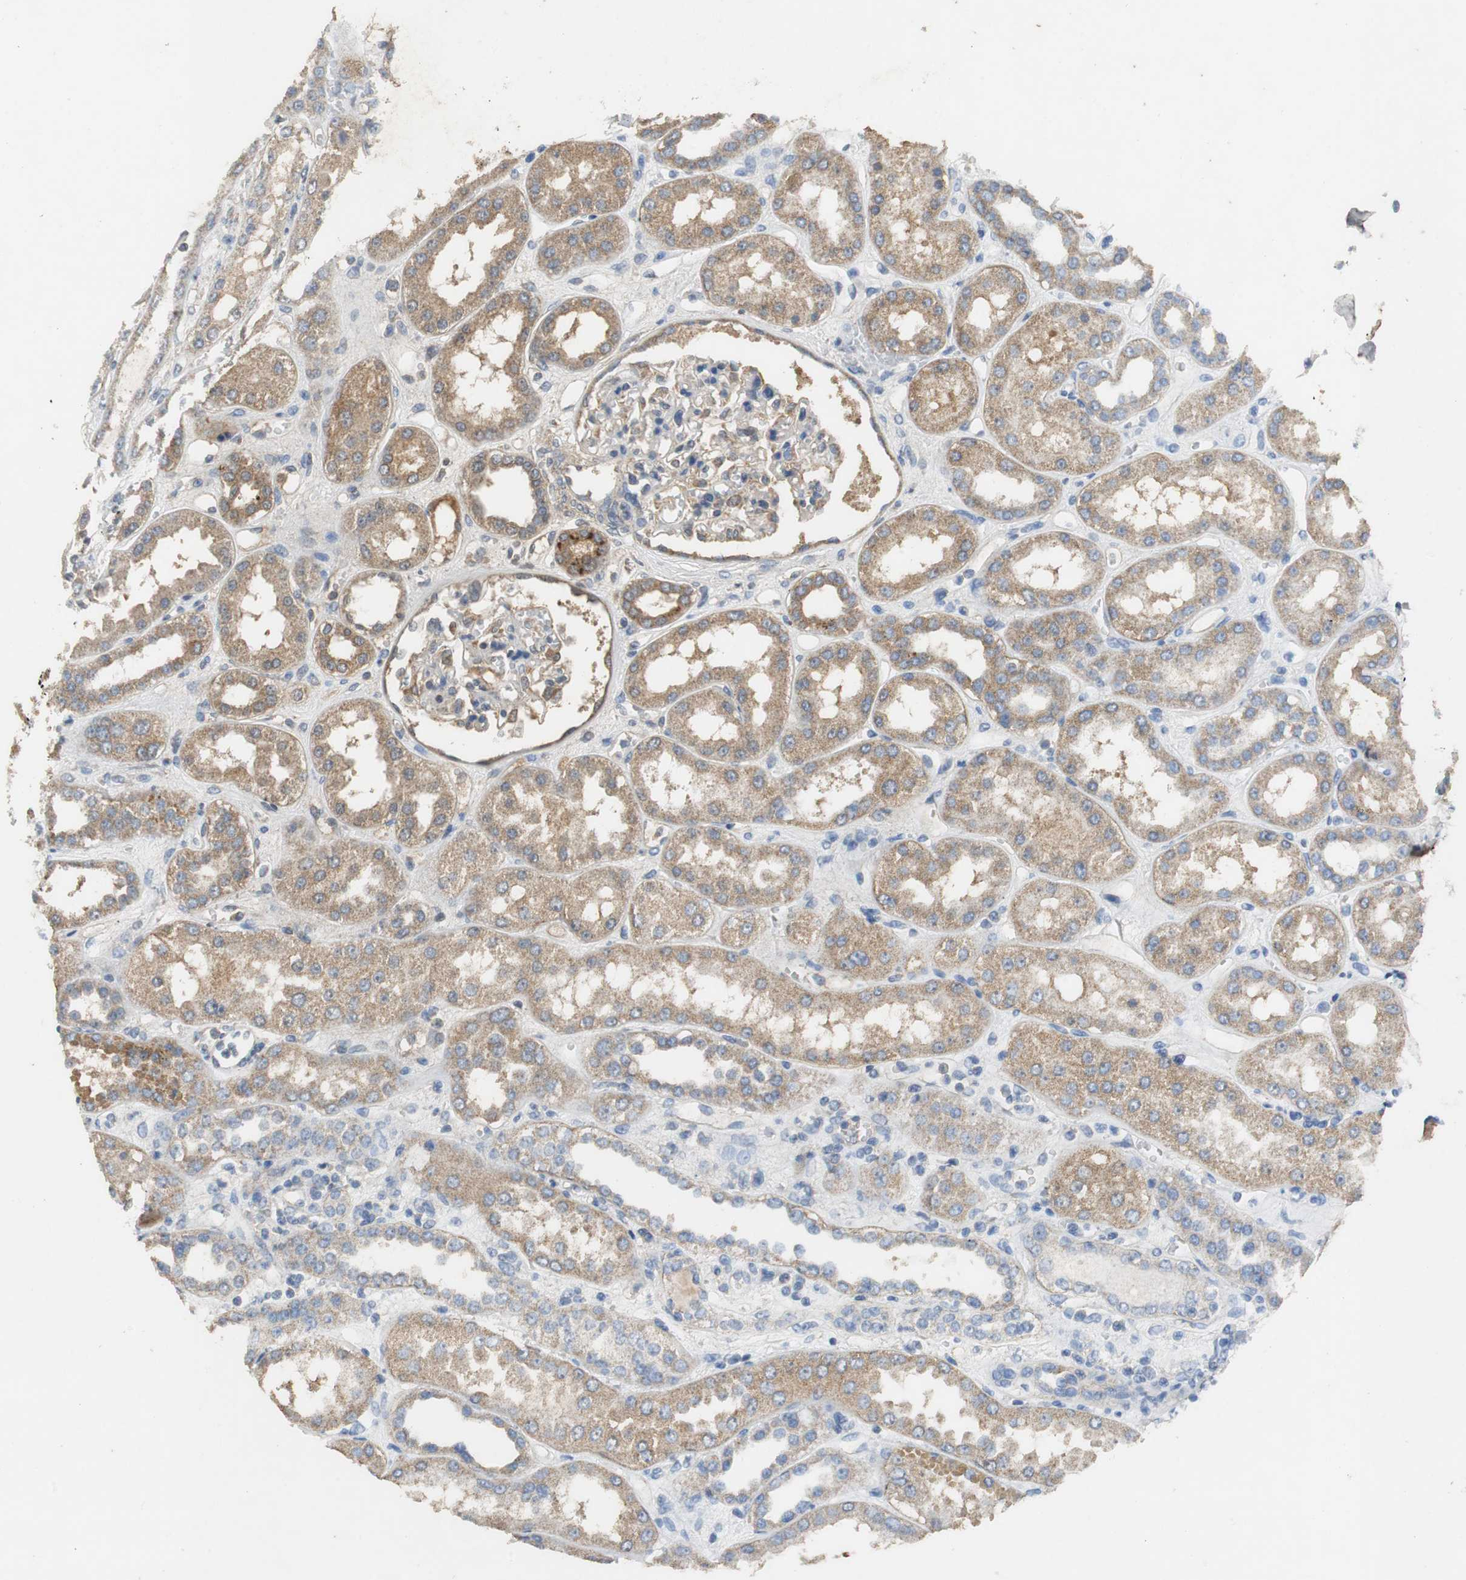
{"staining": {"intensity": "weak", "quantity": "25%-75%", "location": "cytoplasmic/membranous"}, "tissue": "kidney", "cell_type": "Cells in glomeruli", "image_type": "normal", "snomed": [{"axis": "morphology", "description": "Normal tissue, NOS"}, {"axis": "topography", "description": "Kidney"}], "caption": "Protein analysis of normal kidney reveals weak cytoplasmic/membranous staining in about 25%-75% of cells in glomeruli. Using DAB (3,3'-diaminobenzidine) (brown) and hematoxylin (blue) stains, captured at high magnification using brightfield microscopy.", "gene": "VBP1", "patient": {"sex": "male", "age": 59}}